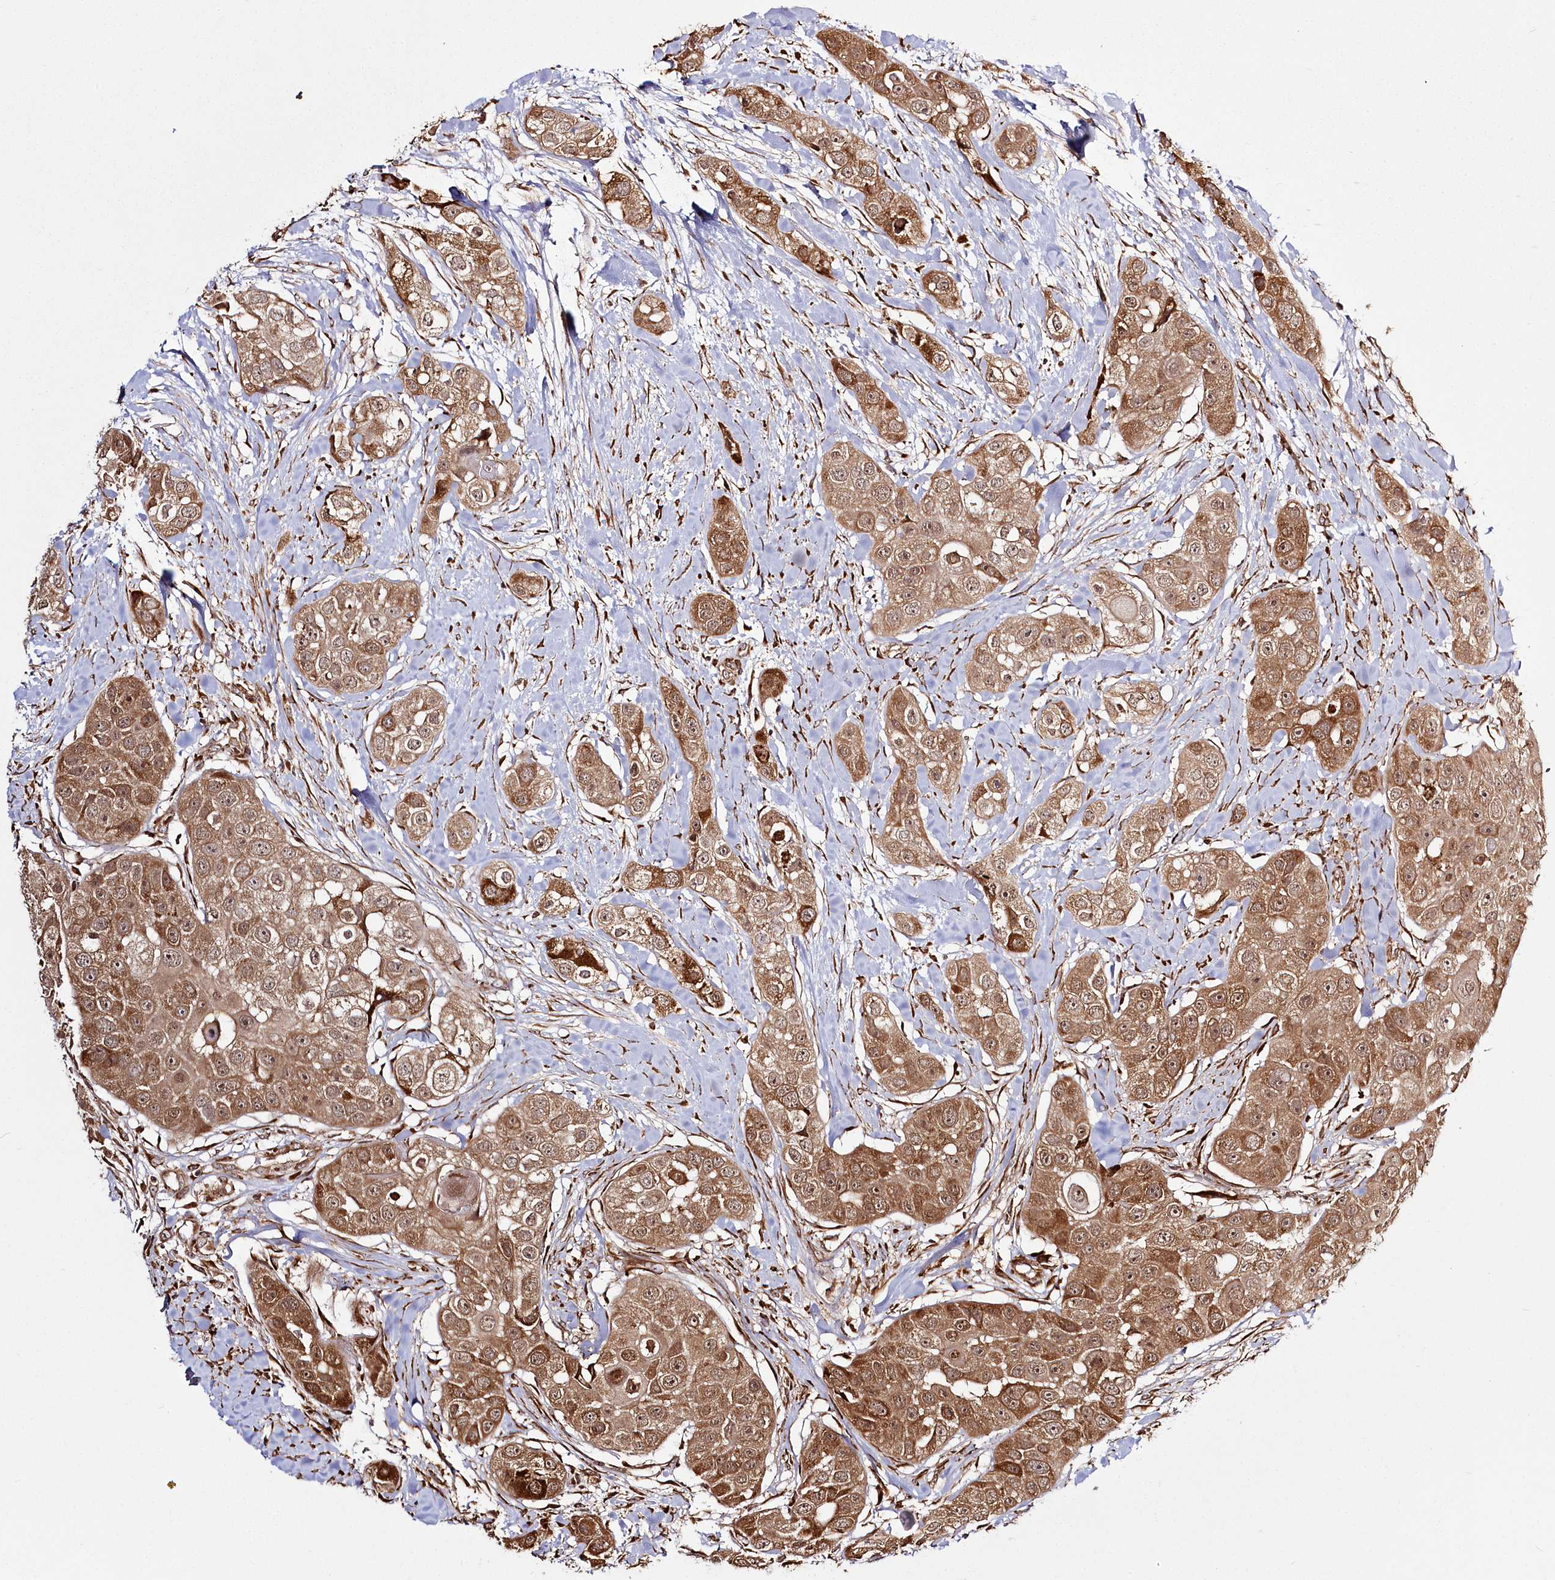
{"staining": {"intensity": "moderate", "quantity": ">75%", "location": "cytoplasmic/membranous,nuclear"}, "tissue": "head and neck cancer", "cell_type": "Tumor cells", "image_type": "cancer", "snomed": [{"axis": "morphology", "description": "Normal tissue, NOS"}, {"axis": "morphology", "description": "Squamous cell carcinoma, NOS"}, {"axis": "topography", "description": "Skeletal muscle"}, {"axis": "topography", "description": "Head-Neck"}], "caption": "The histopathology image shows immunohistochemical staining of head and neck cancer. There is moderate cytoplasmic/membranous and nuclear staining is appreciated in approximately >75% of tumor cells.", "gene": "FAM13A", "patient": {"sex": "male", "age": 51}}